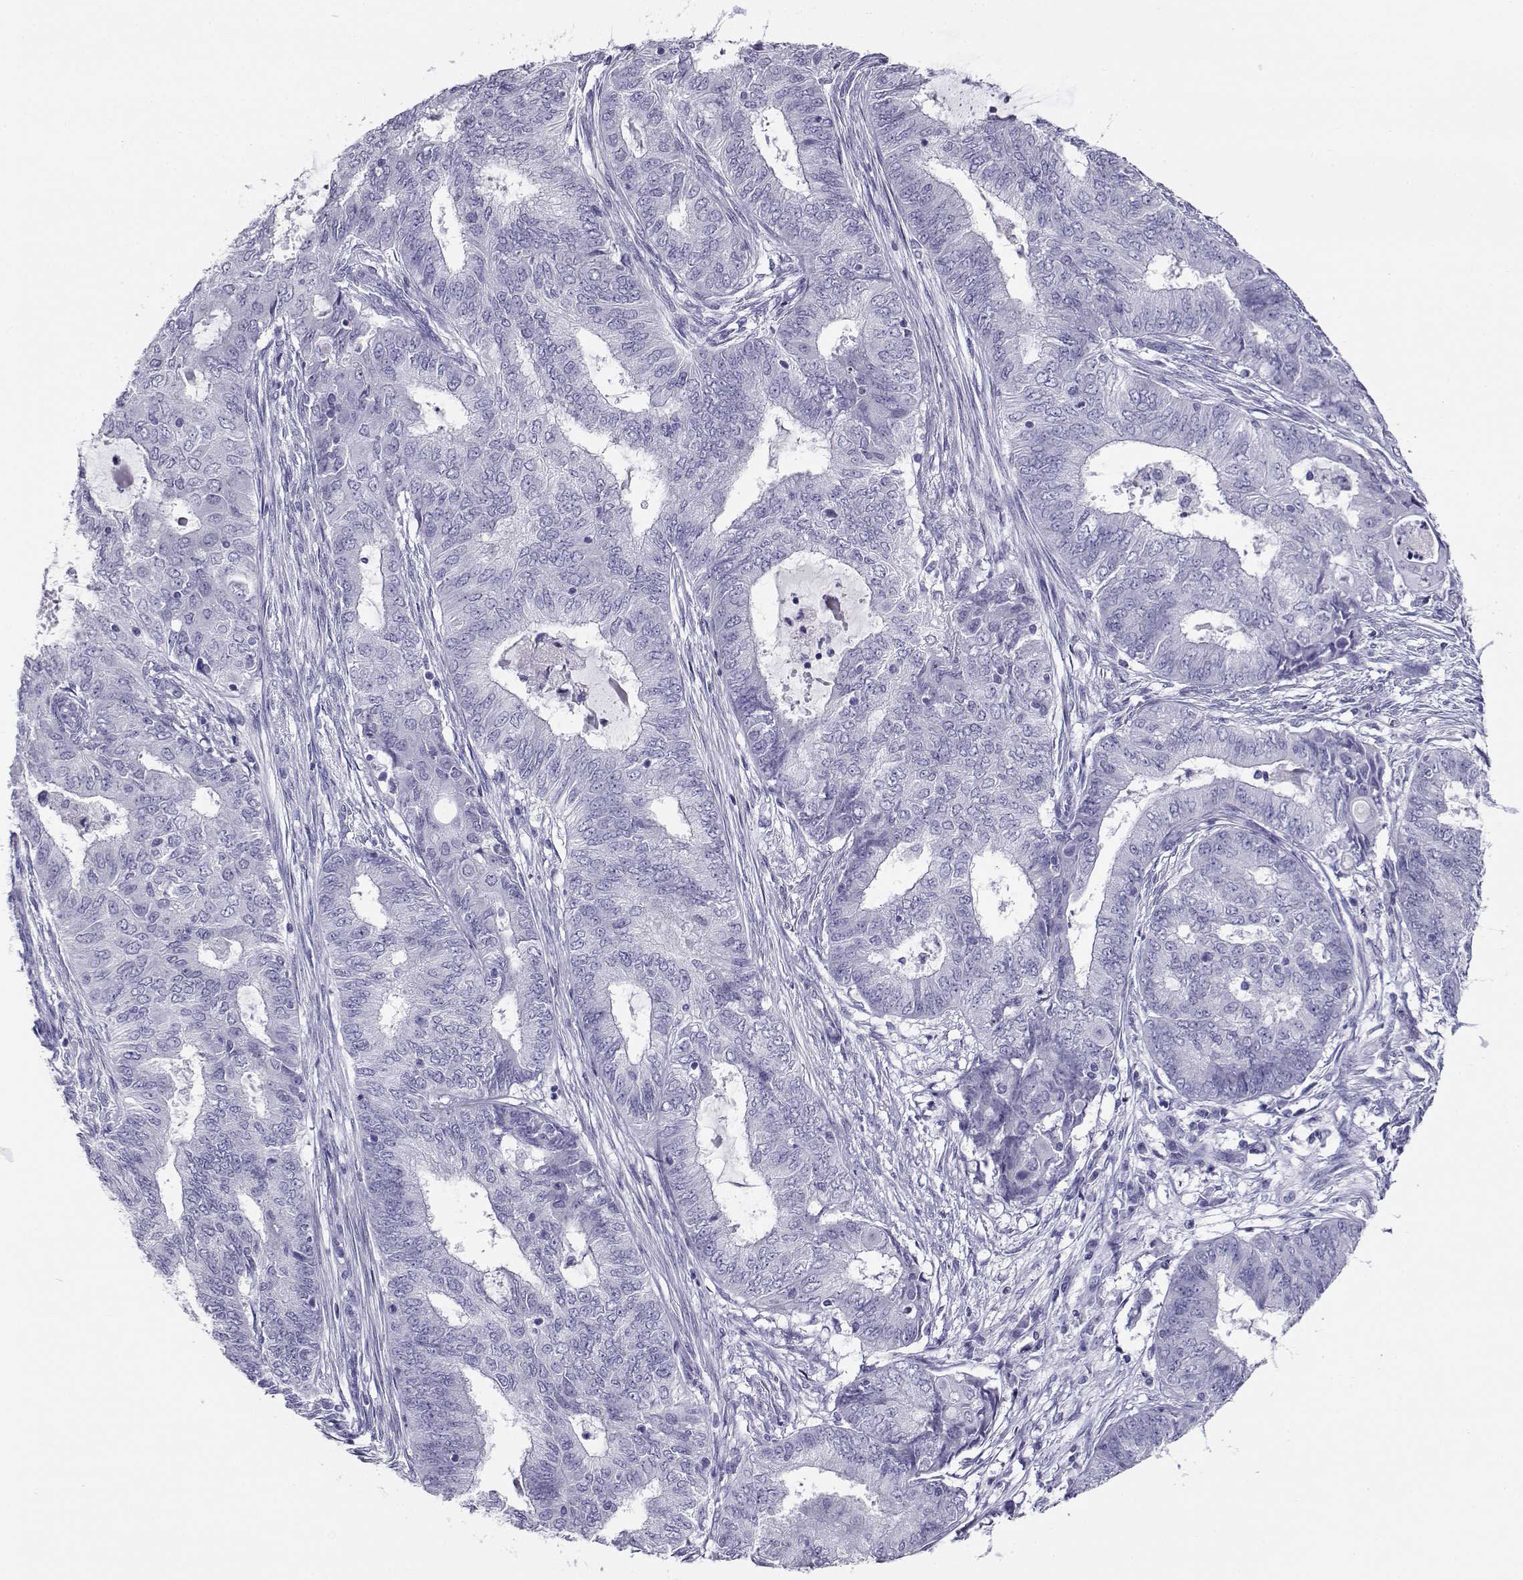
{"staining": {"intensity": "negative", "quantity": "none", "location": "none"}, "tissue": "endometrial cancer", "cell_type": "Tumor cells", "image_type": "cancer", "snomed": [{"axis": "morphology", "description": "Adenocarcinoma, NOS"}, {"axis": "topography", "description": "Endometrium"}], "caption": "DAB immunohistochemical staining of endometrial adenocarcinoma exhibits no significant expression in tumor cells.", "gene": "CABS1", "patient": {"sex": "female", "age": 62}}